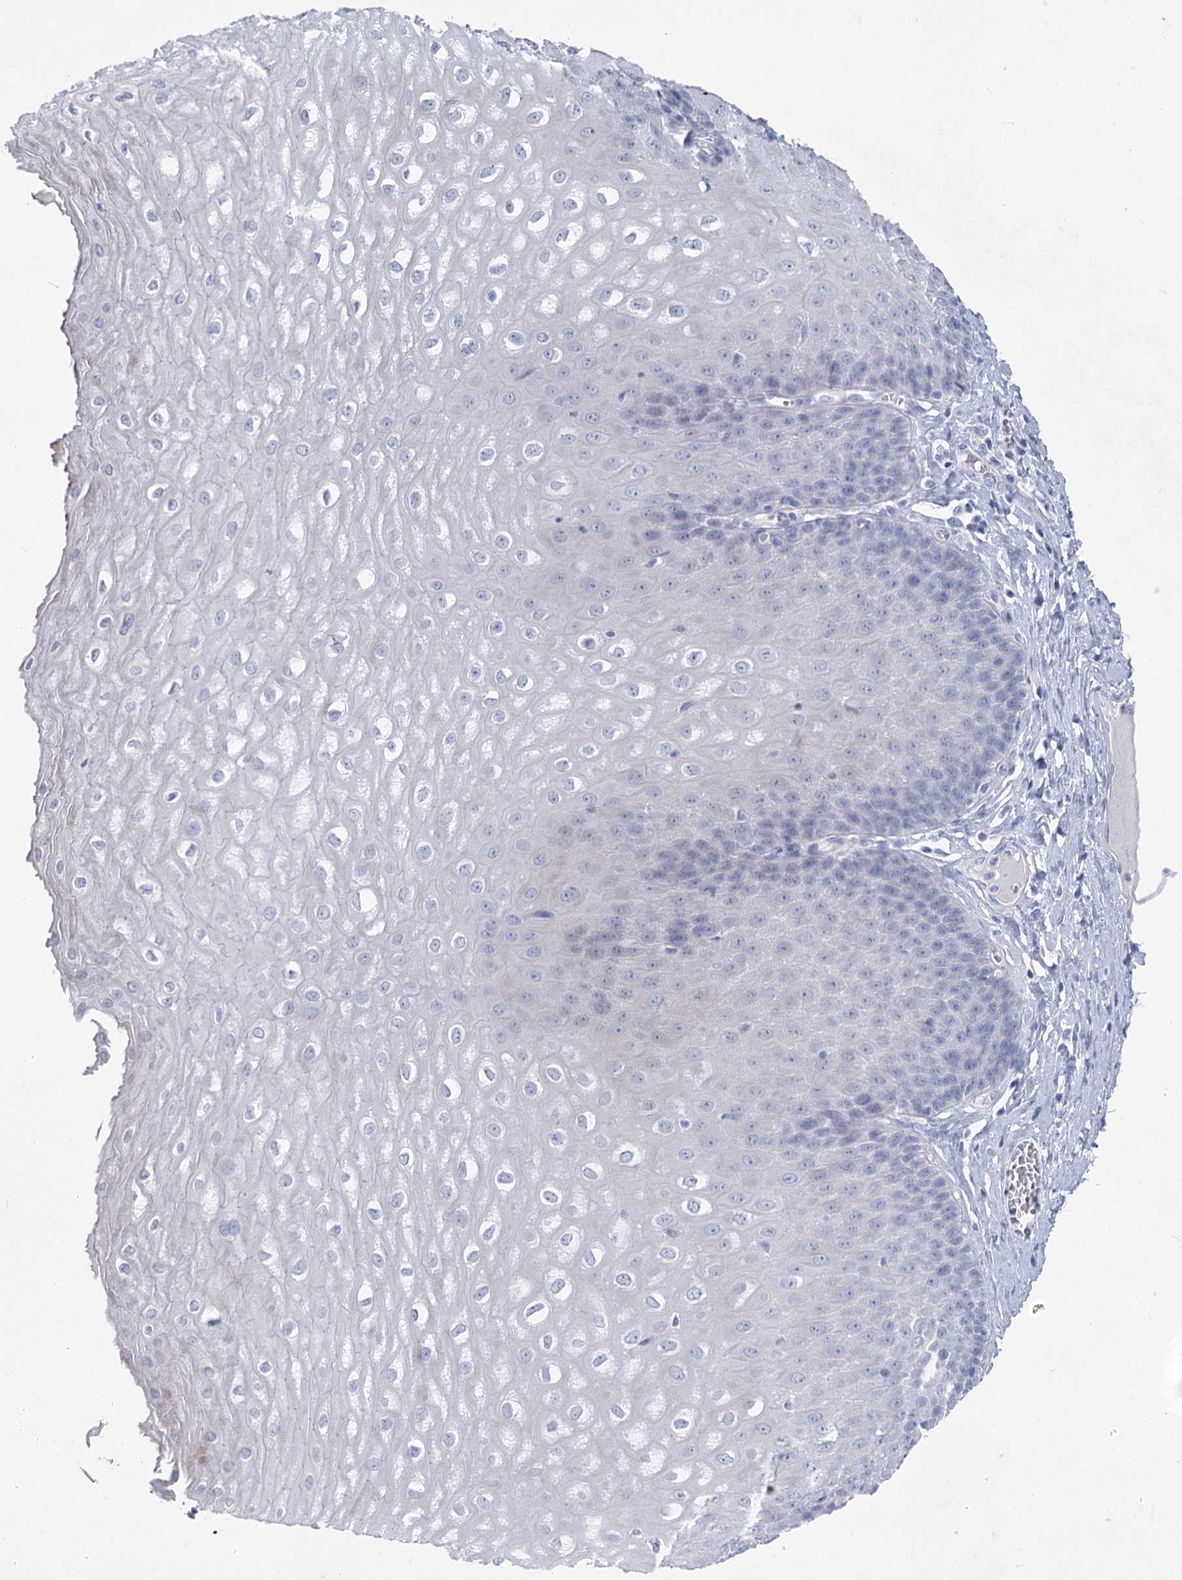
{"staining": {"intensity": "negative", "quantity": "none", "location": "none"}, "tissue": "esophagus", "cell_type": "Squamous epithelial cells", "image_type": "normal", "snomed": [{"axis": "morphology", "description": "Normal tissue, NOS"}, {"axis": "topography", "description": "Esophagus"}], "caption": "Benign esophagus was stained to show a protein in brown. There is no significant staining in squamous epithelial cells.", "gene": "WDR74", "patient": {"sex": "male", "age": 60}}